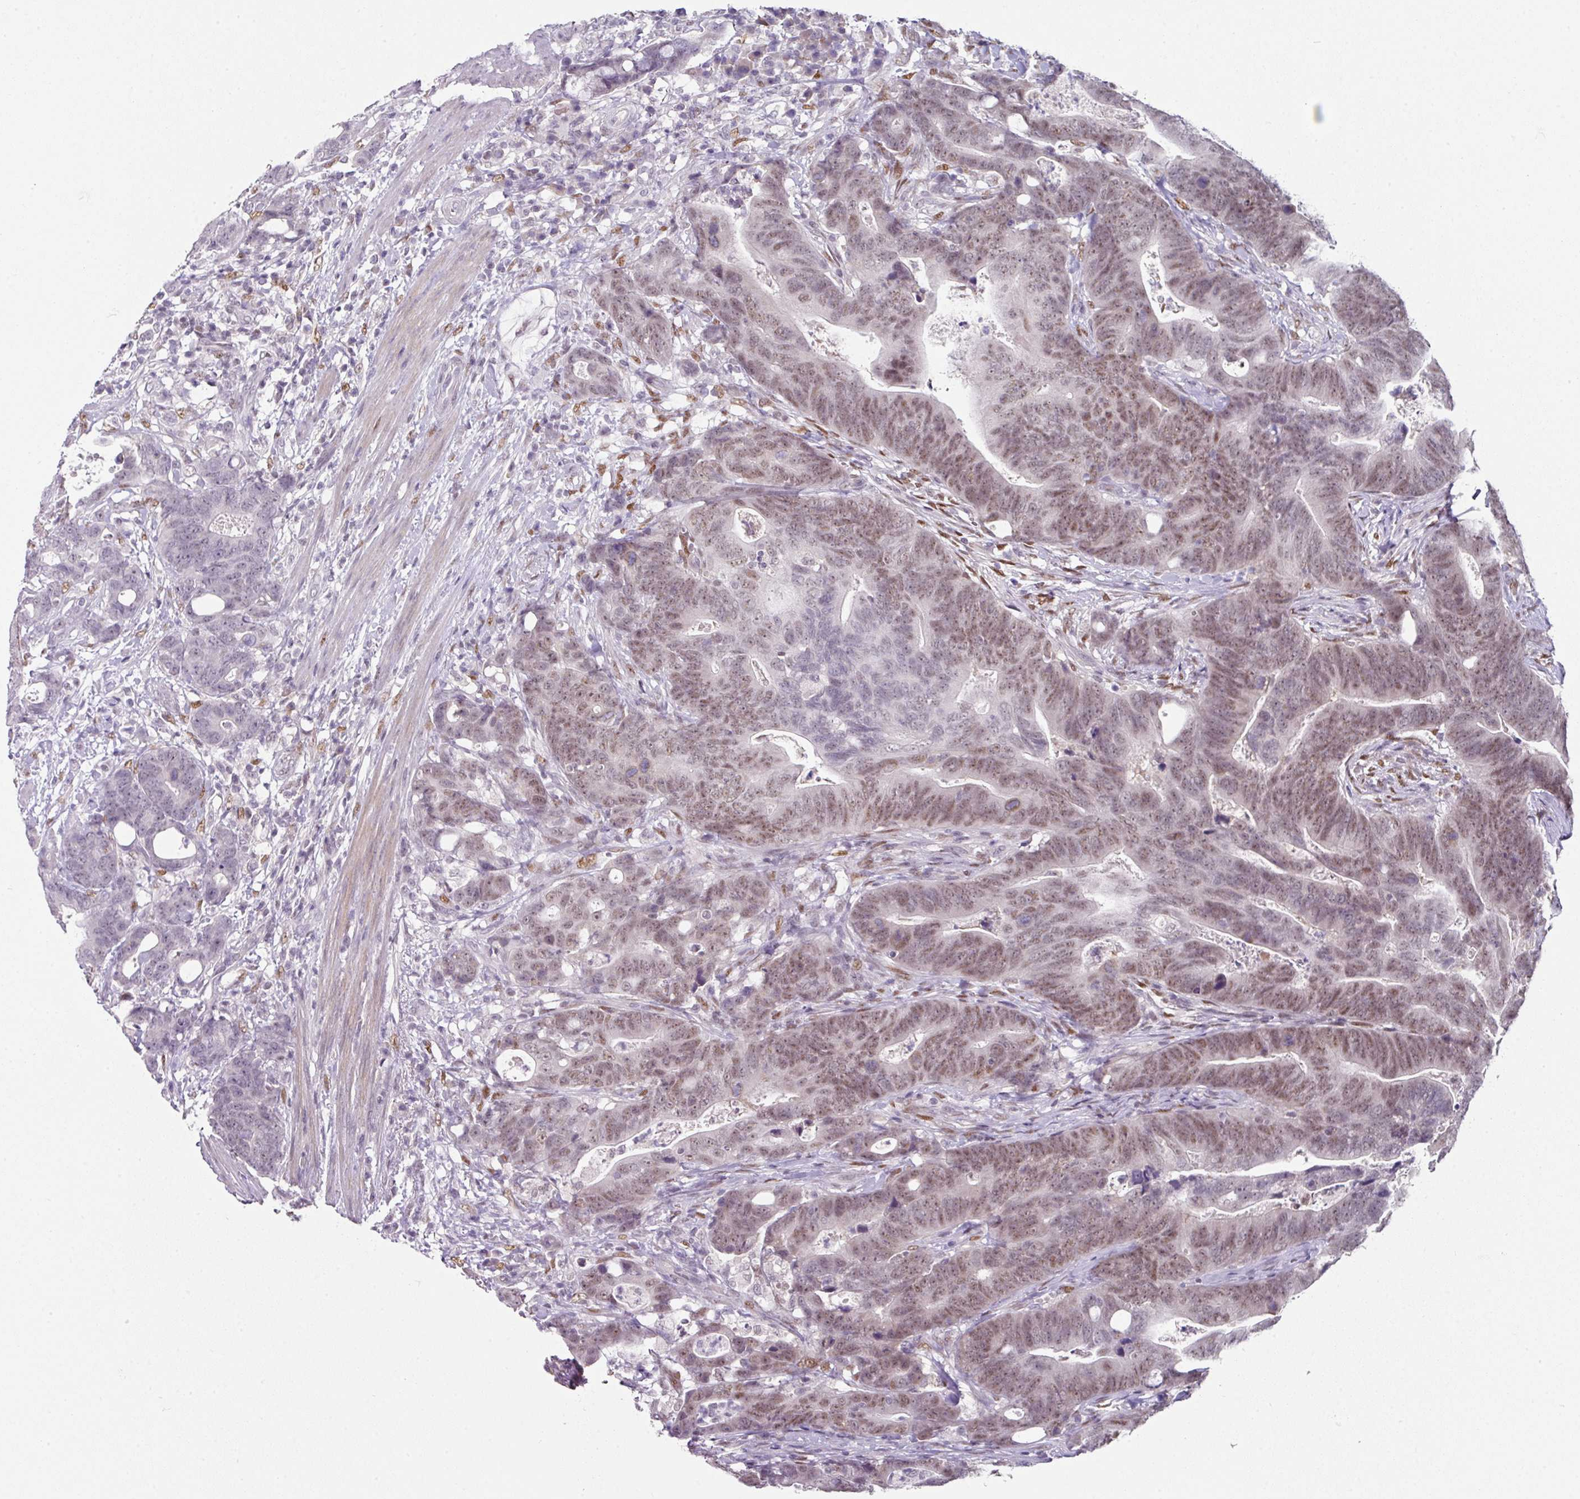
{"staining": {"intensity": "moderate", "quantity": ">75%", "location": "nuclear"}, "tissue": "colorectal cancer", "cell_type": "Tumor cells", "image_type": "cancer", "snomed": [{"axis": "morphology", "description": "Adenocarcinoma, NOS"}, {"axis": "topography", "description": "Colon"}], "caption": "An immunohistochemistry (IHC) micrograph of tumor tissue is shown. Protein staining in brown shows moderate nuclear positivity in colorectal cancer within tumor cells. (DAB (3,3'-diaminobenzidine) IHC, brown staining for protein, blue staining for nuclei).", "gene": "ELK1", "patient": {"sex": "female", "age": 82}}